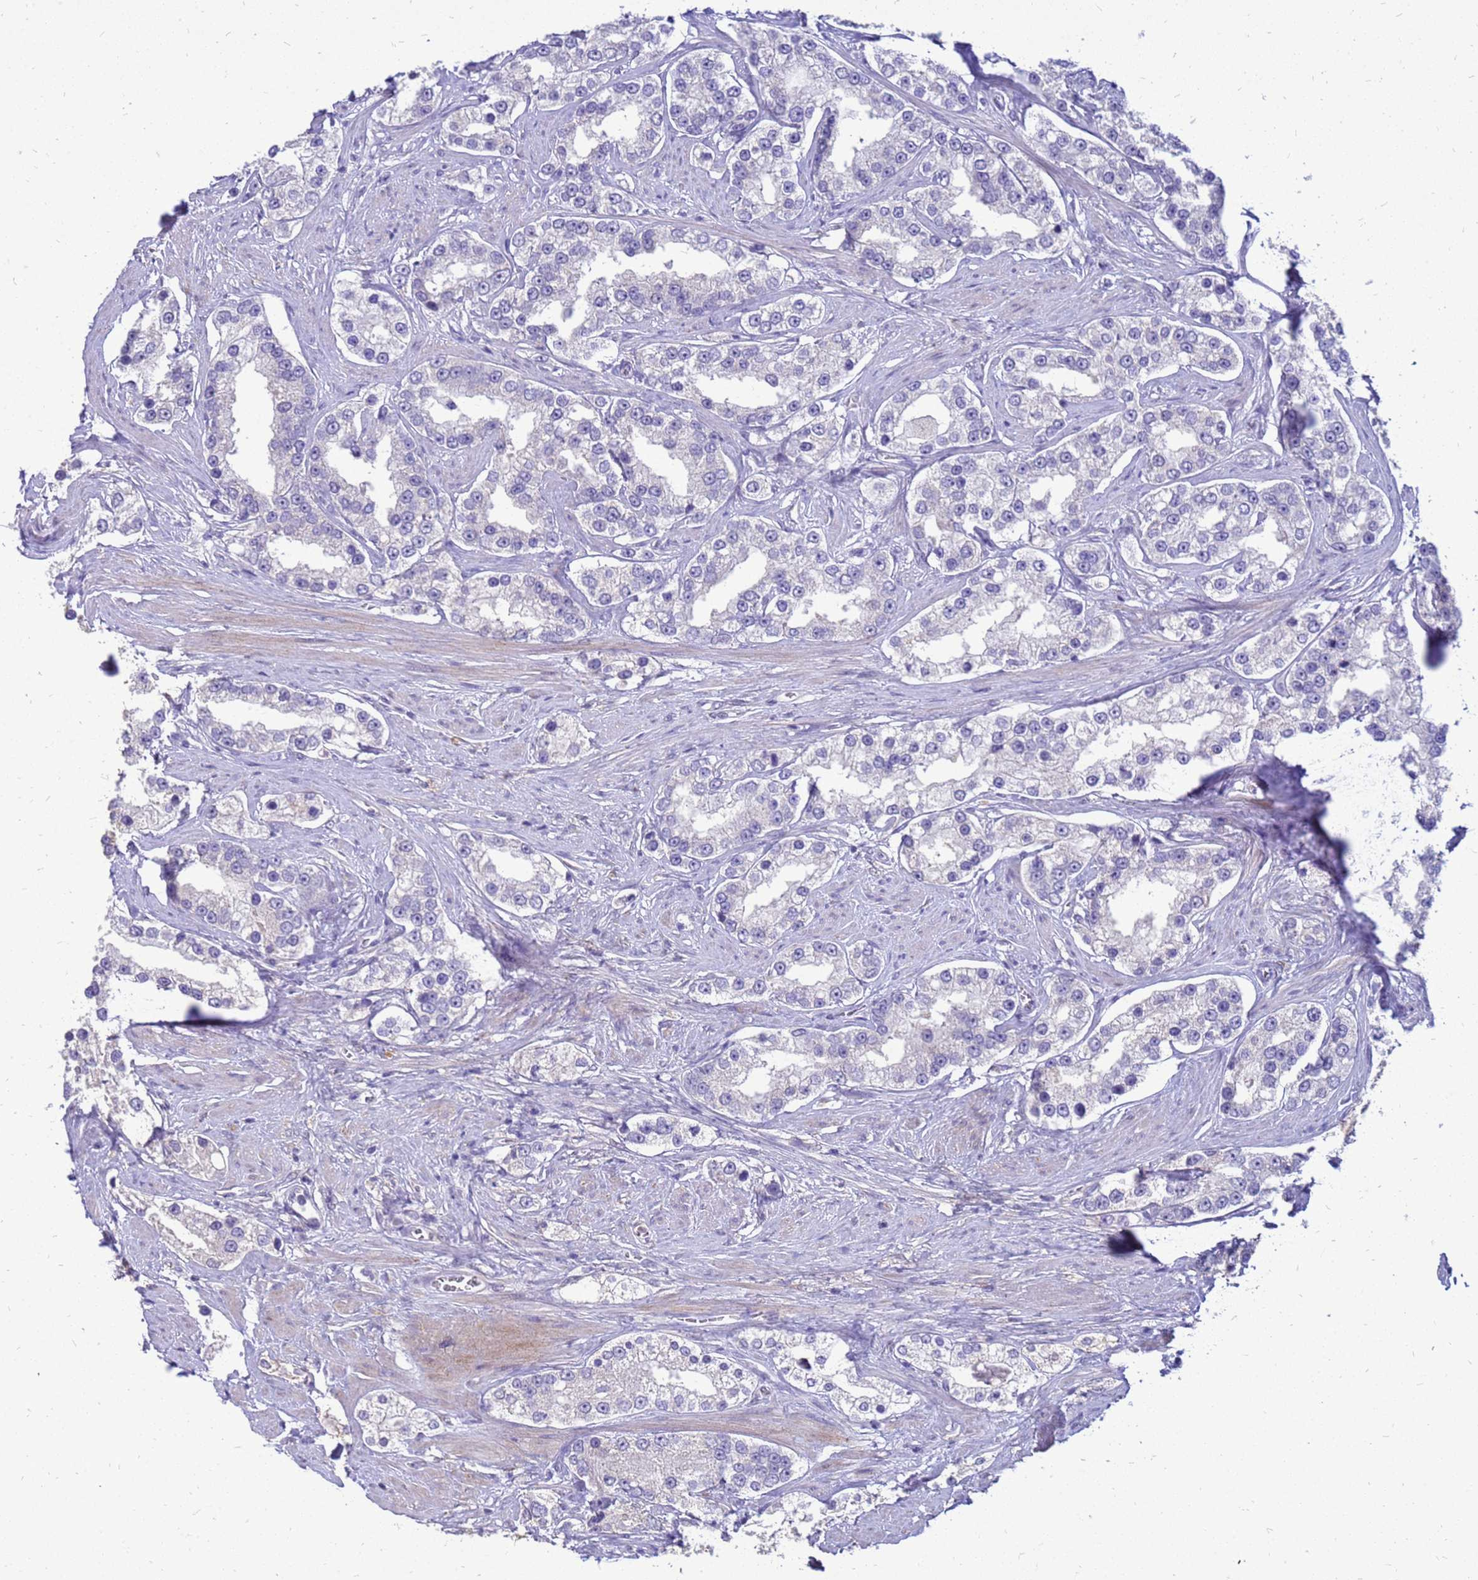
{"staining": {"intensity": "negative", "quantity": "none", "location": "none"}, "tissue": "prostate cancer", "cell_type": "Tumor cells", "image_type": "cancer", "snomed": [{"axis": "morphology", "description": "Normal tissue, NOS"}, {"axis": "morphology", "description": "Adenocarcinoma, High grade"}, {"axis": "topography", "description": "Prostate"}], "caption": "Immunohistochemistry (IHC) image of human prostate cancer (adenocarcinoma (high-grade)) stained for a protein (brown), which reveals no staining in tumor cells.", "gene": "AKR1C1", "patient": {"sex": "male", "age": 83}}